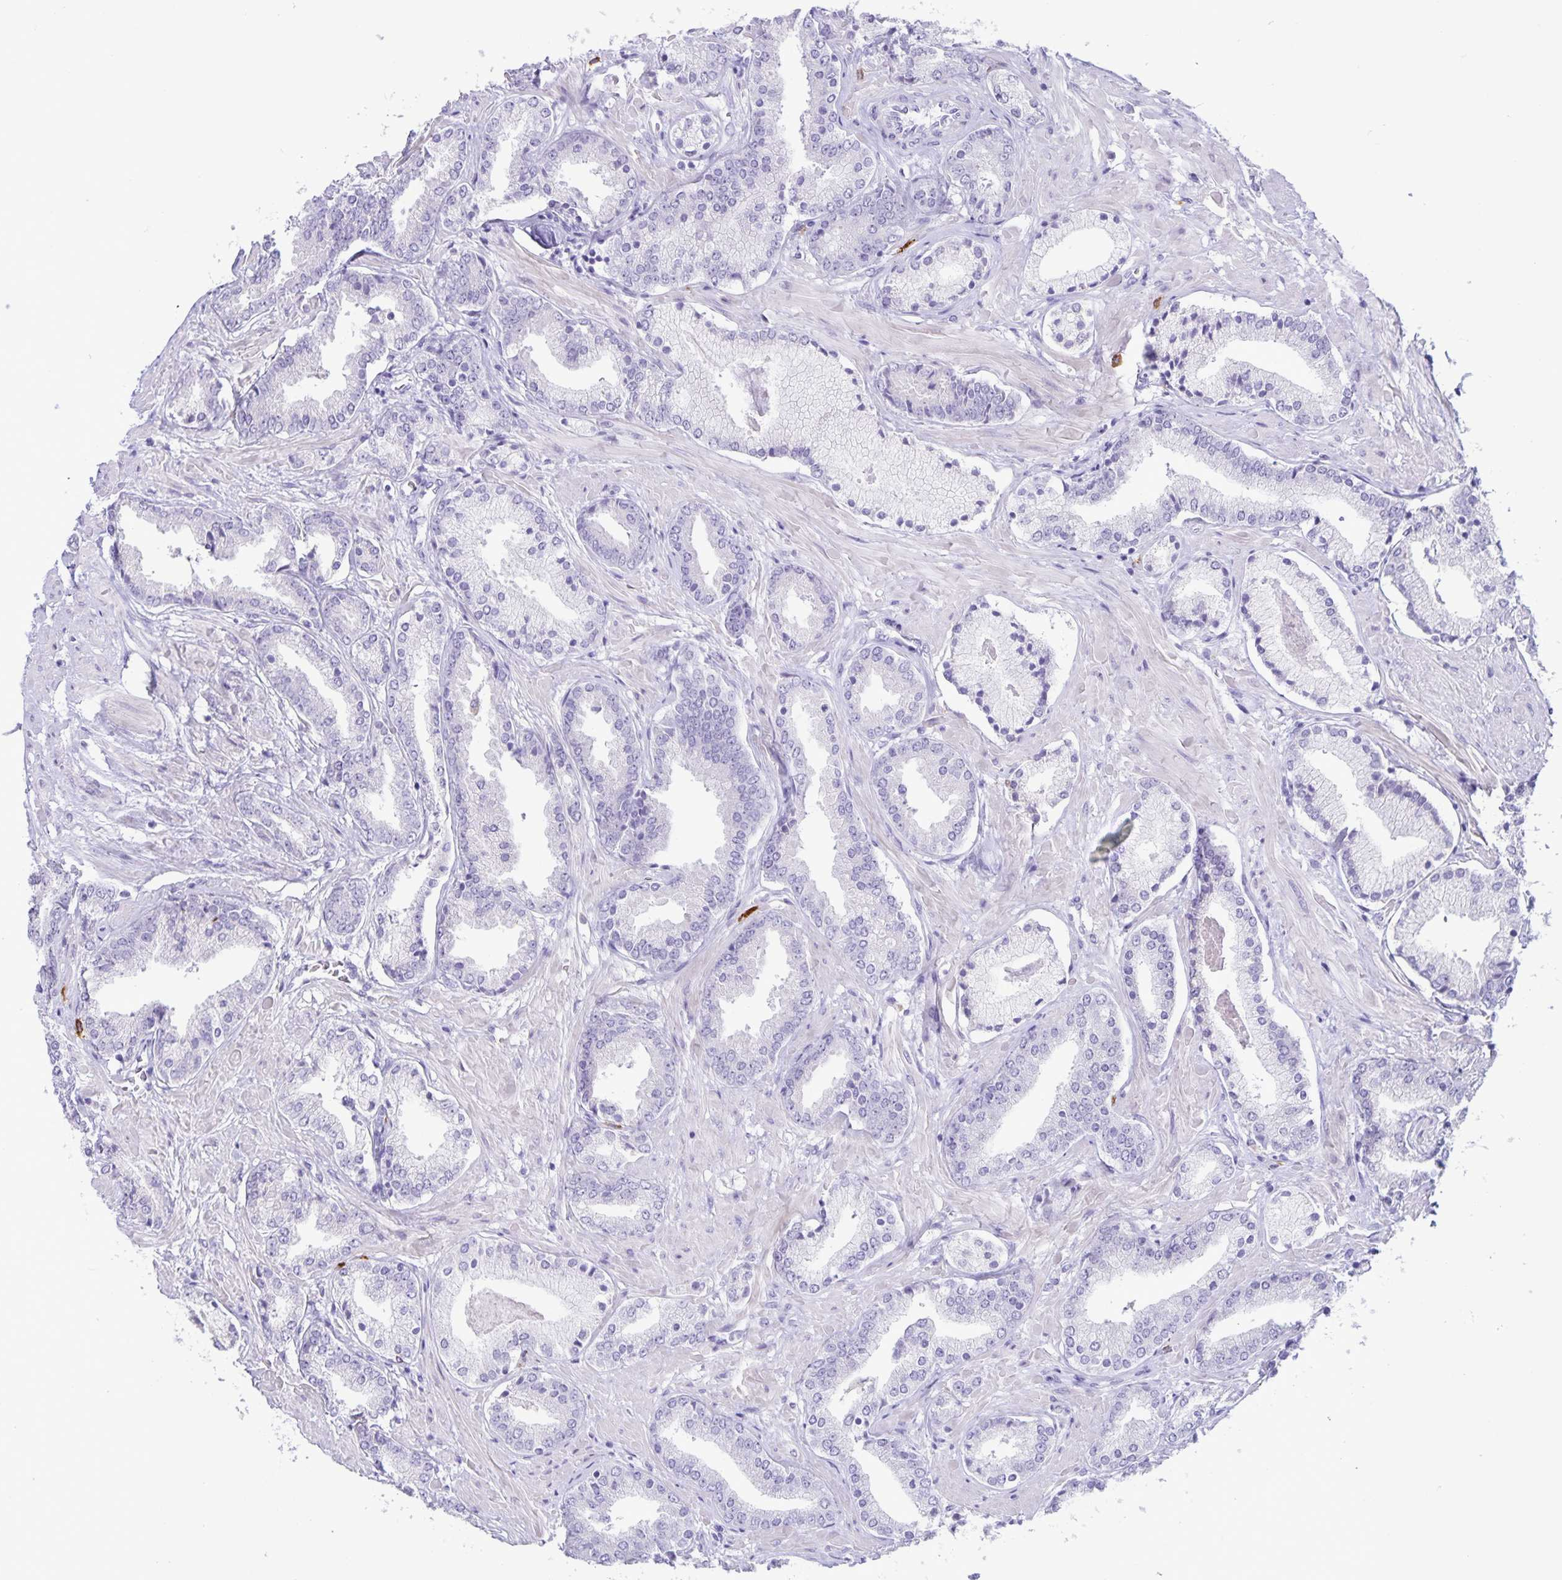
{"staining": {"intensity": "negative", "quantity": "none", "location": "none"}, "tissue": "prostate cancer", "cell_type": "Tumor cells", "image_type": "cancer", "snomed": [{"axis": "morphology", "description": "Adenocarcinoma, High grade"}, {"axis": "topography", "description": "Prostate"}], "caption": "IHC histopathology image of prostate cancer (adenocarcinoma (high-grade)) stained for a protein (brown), which exhibits no staining in tumor cells. Nuclei are stained in blue.", "gene": "IBTK", "patient": {"sex": "male", "age": 56}}